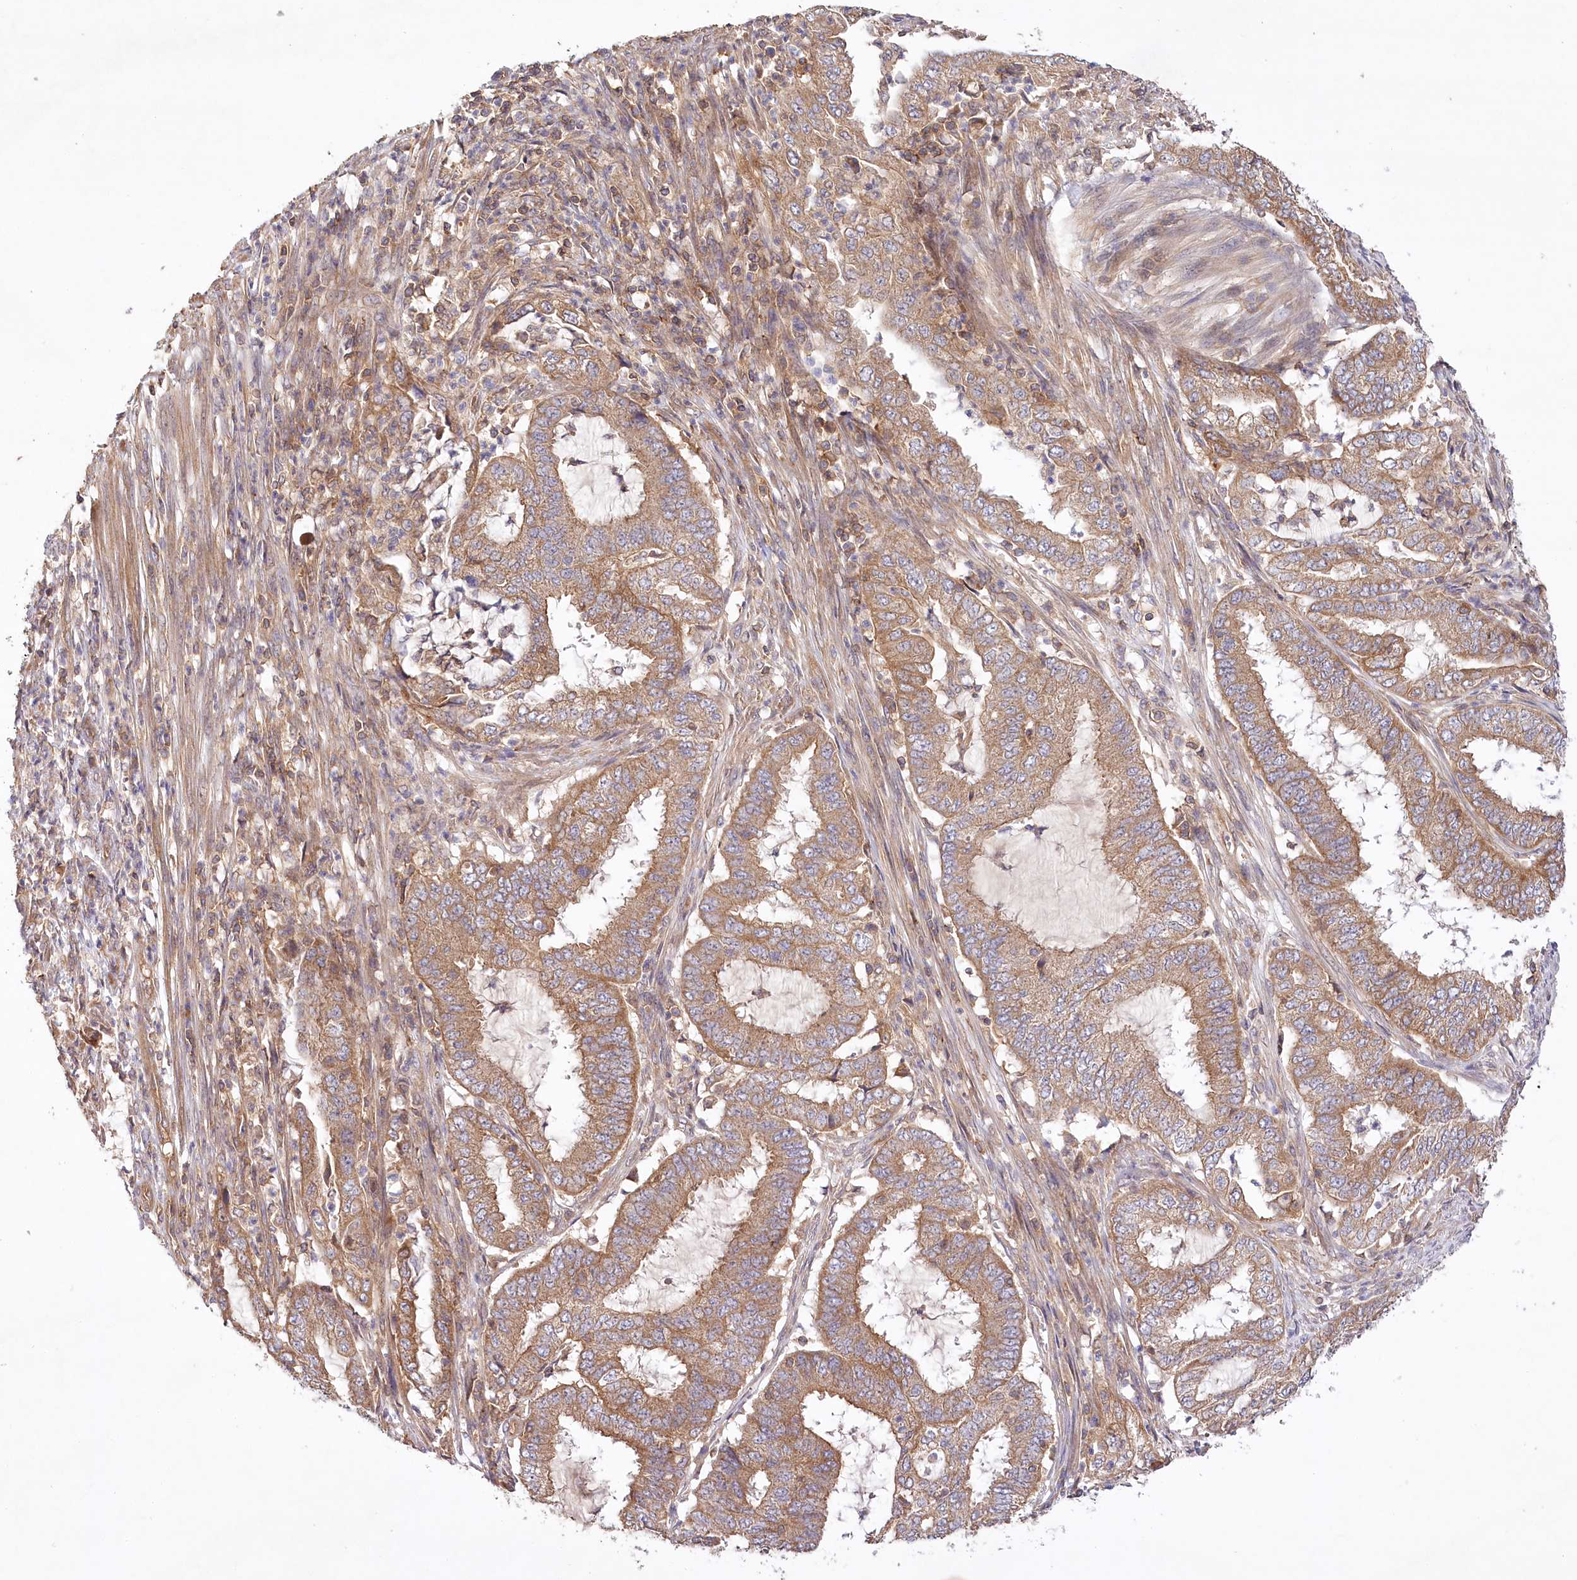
{"staining": {"intensity": "moderate", "quantity": ">75%", "location": "cytoplasmic/membranous"}, "tissue": "endometrial cancer", "cell_type": "Tumor cells", "image_type": "cancer", "snomed": [{"axis": "morphology", "description": "Adenocarcinoma, NOS"}, {"axis": "topography", "description": "Endometrium"}], "caption": "Immunohistochemical staining of human endometrial adenocarcinoma shows medium levels of moderate cytoplasmic/membranous expression in about >75% of tumor cells.", "gene": "LSS", "patient": {"sex": "female", "age": 51}}